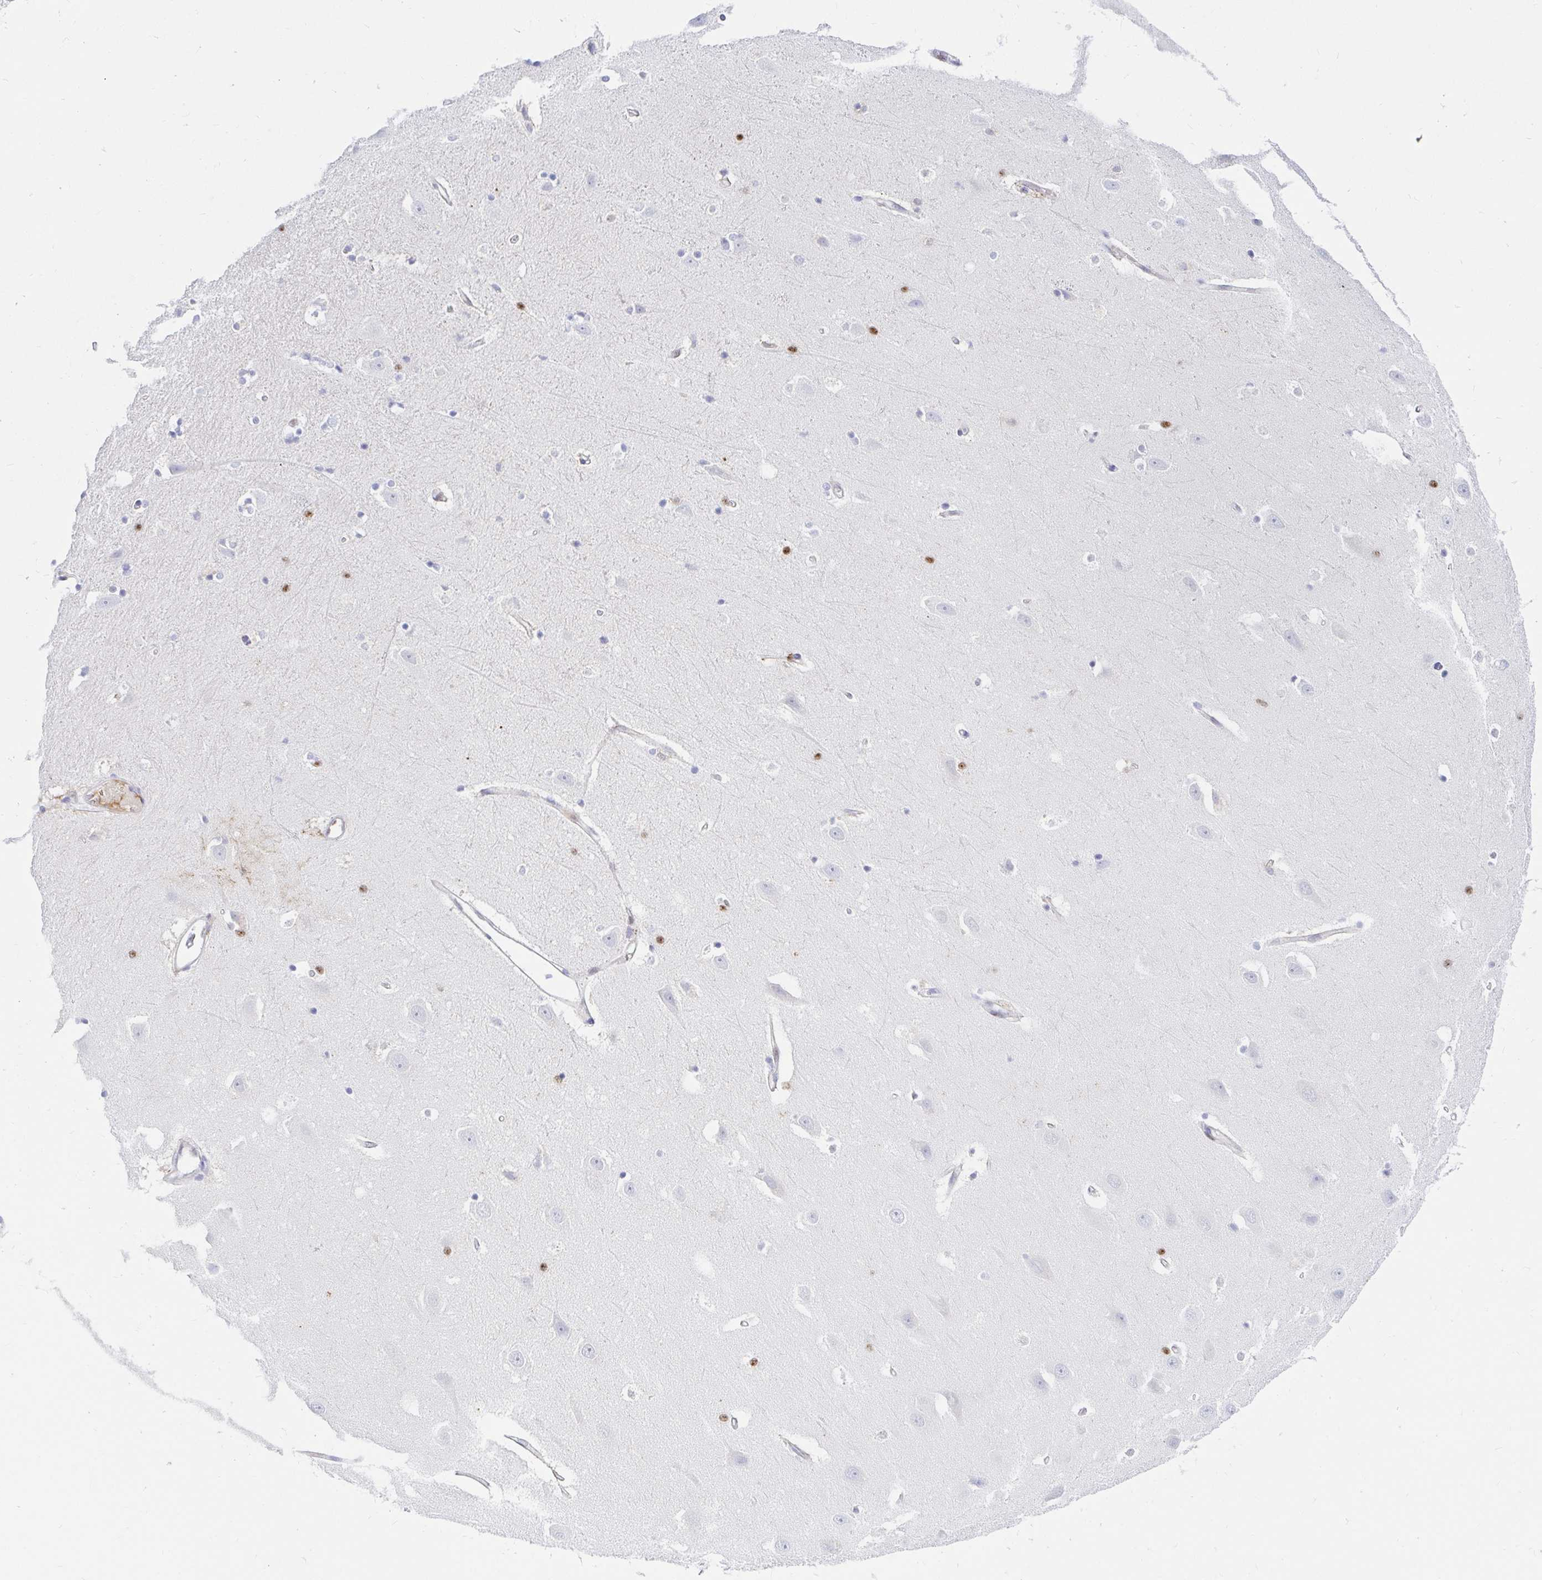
{"staining": {"intensity": "moderate", "quantity": "<25%", "location": "cytoplasmic/membranous"}, "tissue": "hippocampus", "cell_type": "Glial cells", "image_type": "normal", "snomed": [{"axis": "morphology", "description": "Normal tissue, NOS"}, {"axis": "topography", "description": "Hippocampus"}], "caption": "Immunohistochemistry (IHC) staining of benign hippocampus, which shows low levels of moderate cytoplasmic/membranous expression in approximately <25% of glial cells indicating moderate cytoplasmic/membranous protein staining. The staining was performed using DAB (3,3'-diaminobenzidine) (brown) for protein detection and nuclei were counterstained in hematoxylin (blue).", "gene": "HINFP", "patient": {"sex": "male", "age": 63}}